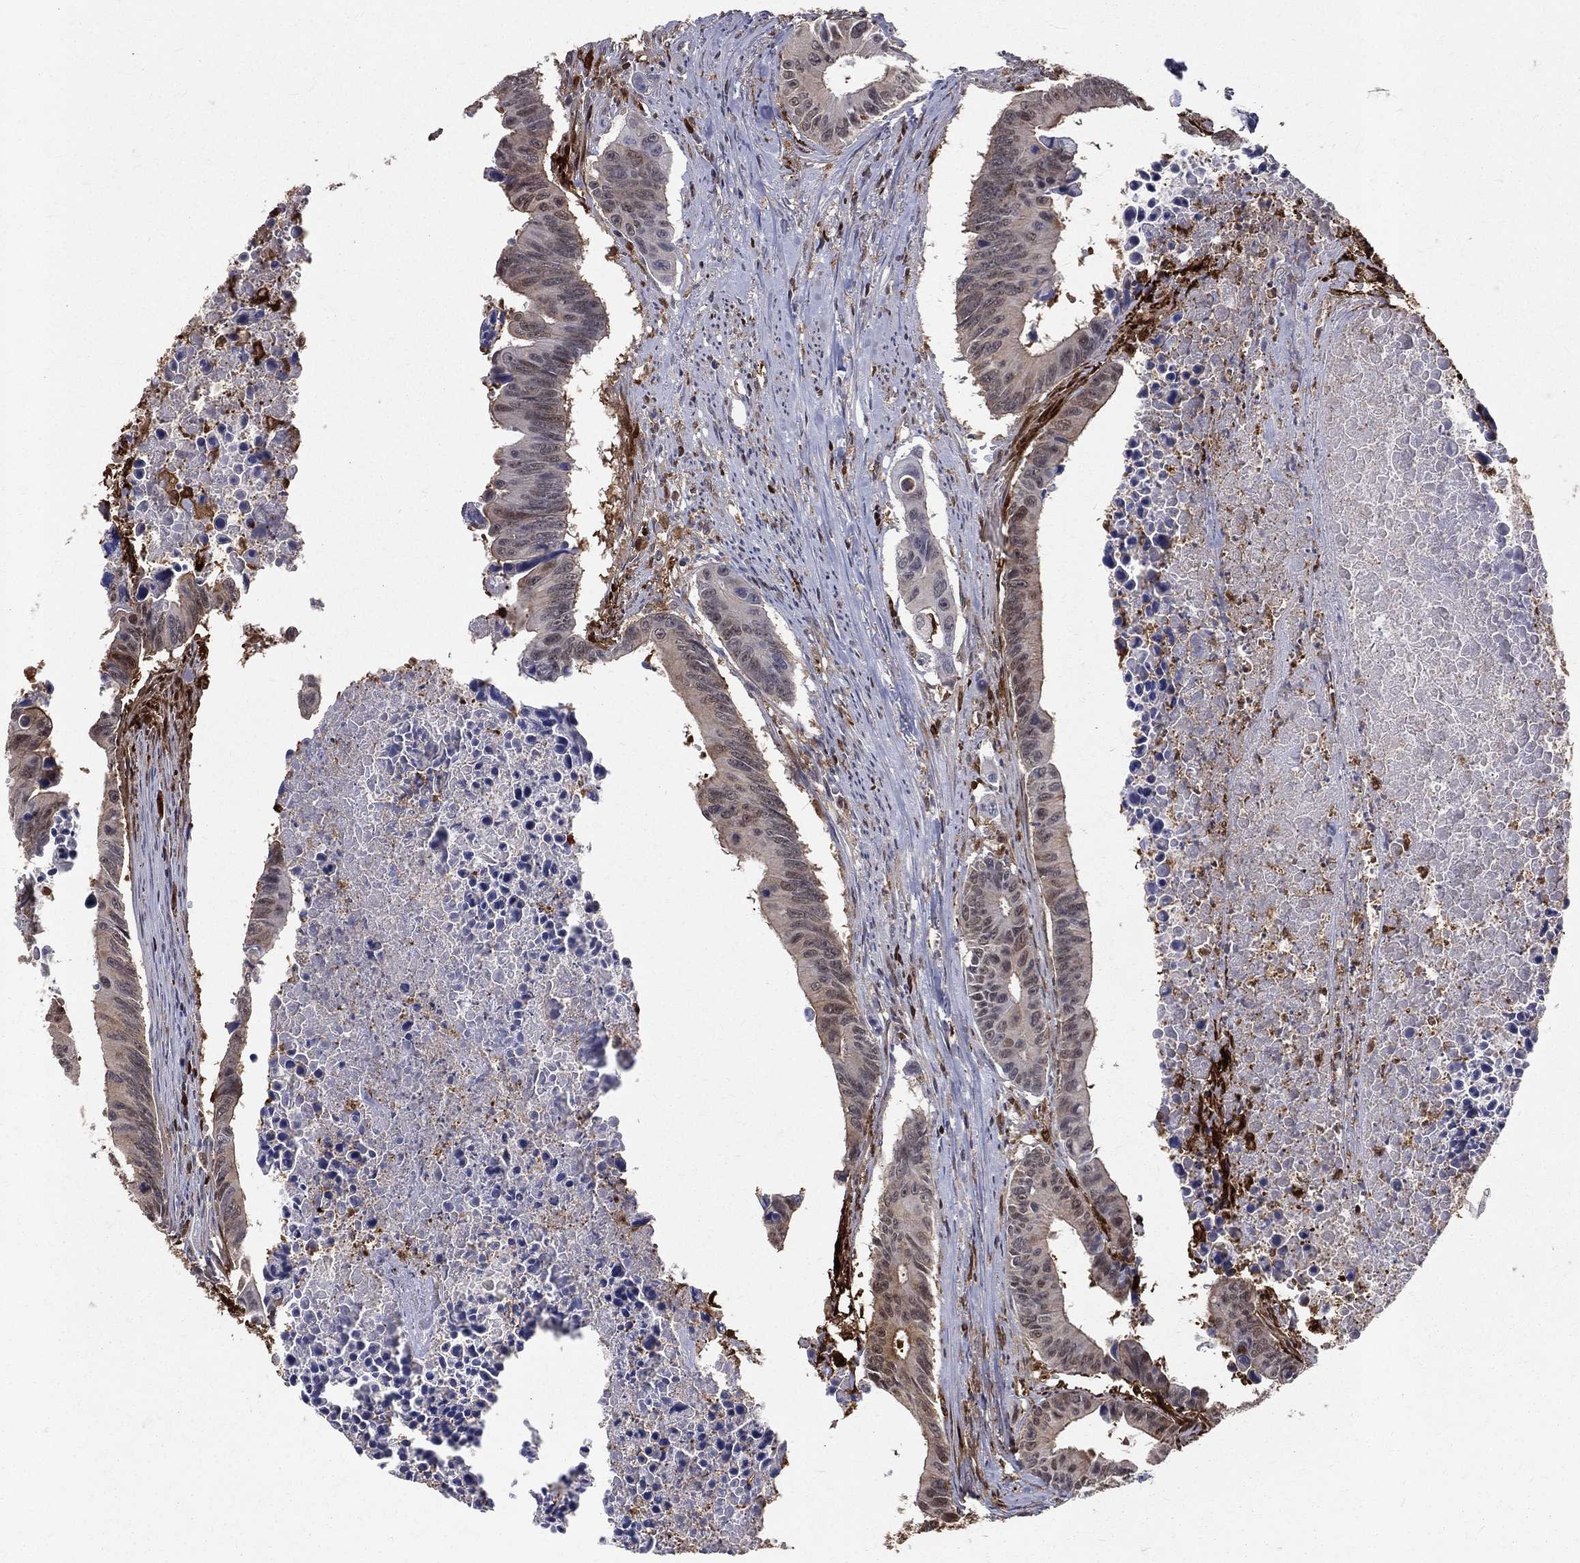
{"staining": {"intensity": "negative", "quantity": "none", "location": "none"}, "tissue": "colorectal cancer", "cell_type": "Tumor cells", "image_type": "cancer", "snomed": [{"axis": "morphology", "description": "Adenocarcinoma, NOS"}, {"axis": "topography", "description": "Colon"}], "caption": "Human colorectal cancer stained for a protein using immunohistochemistry (IHC) displays no positivity in tumor cells.", "gene": "ENO1", "patient": {"sex": "female", "age": 87}}